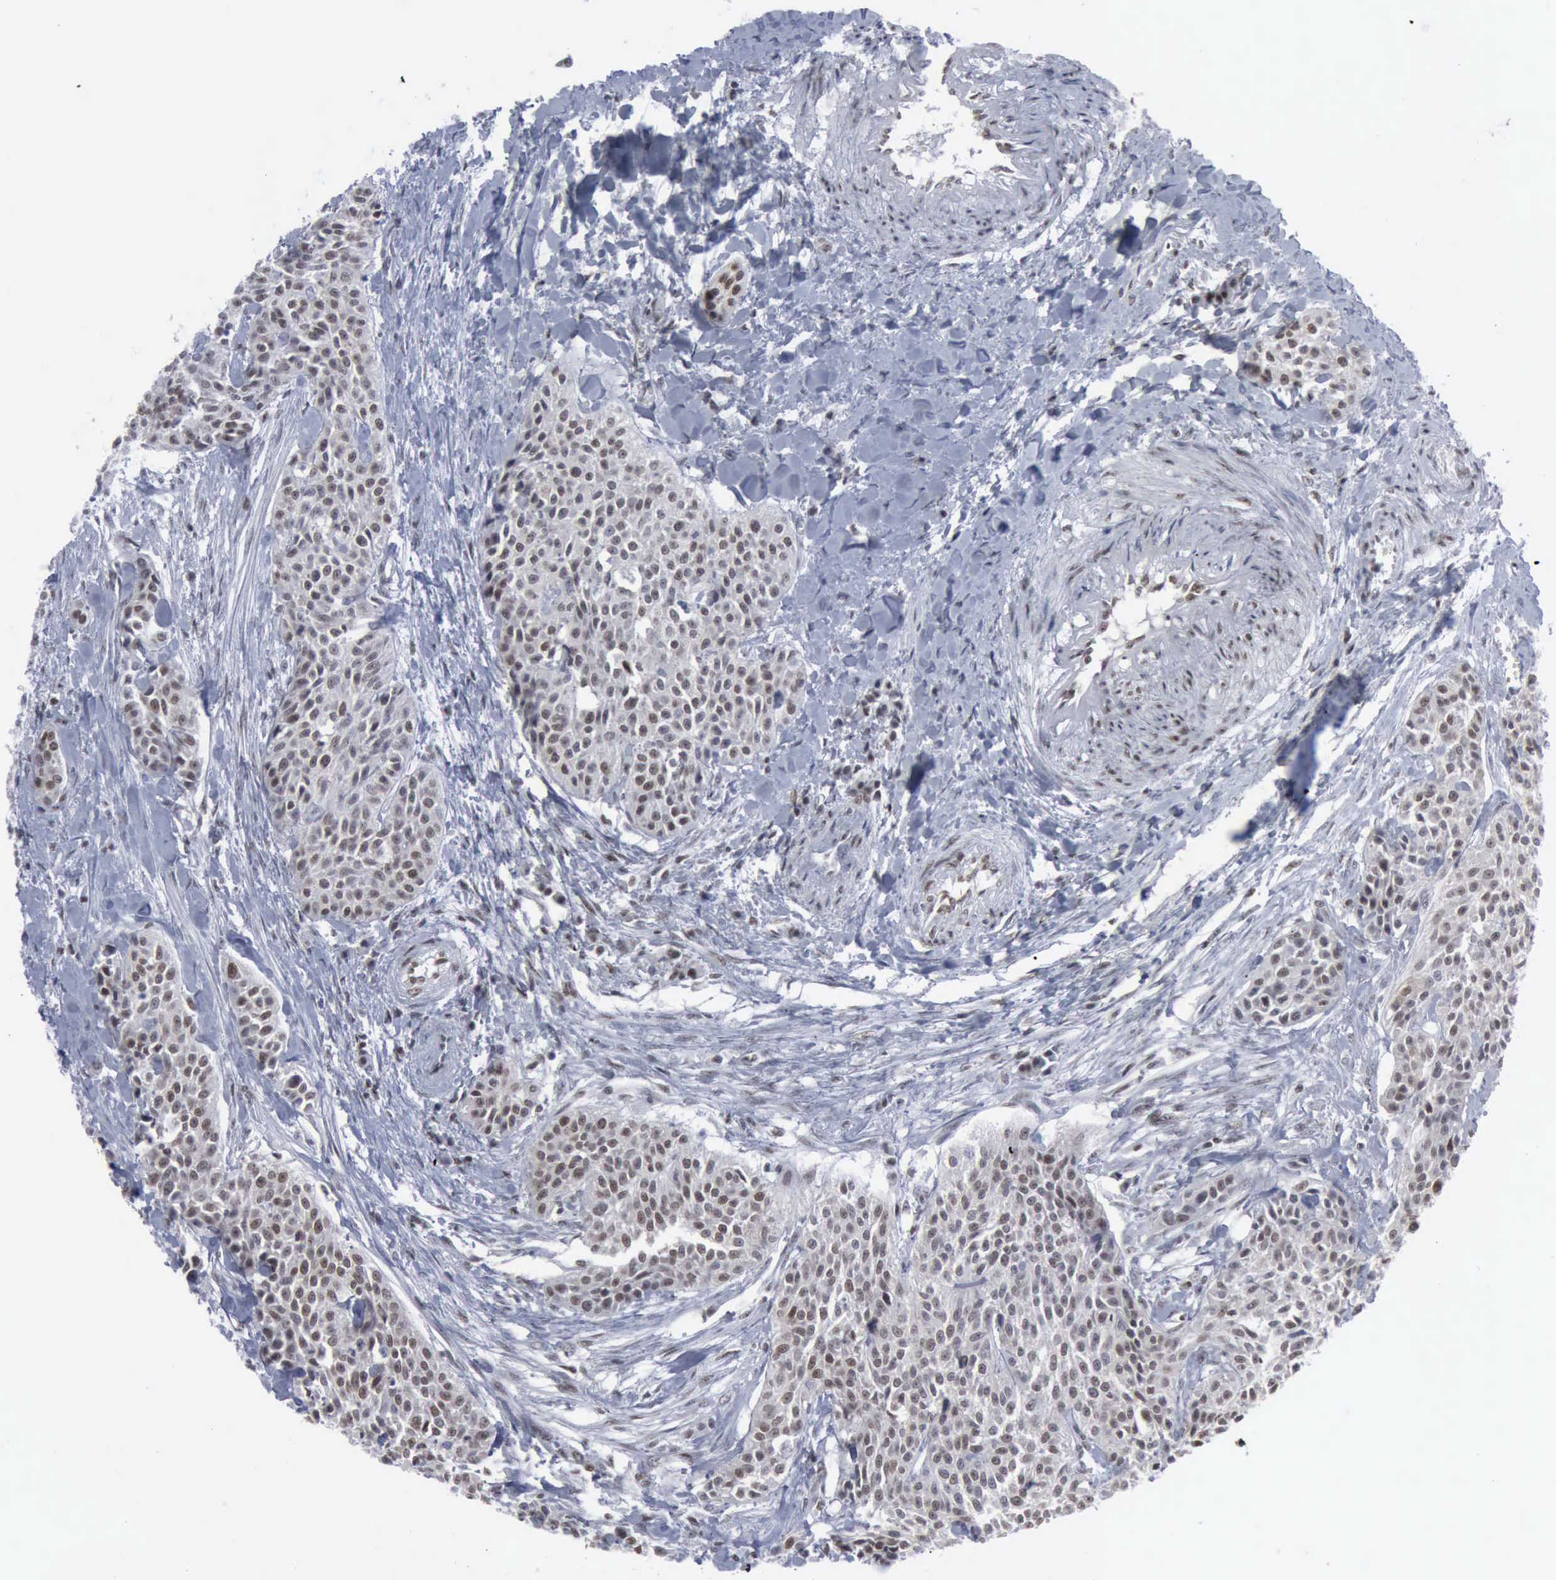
{"staining": {"intensity": "moderate", "quantity": "25%-75%", "location": "nuclear"}, "tissue": "urothelial cancer", "cell_type": "Tumor cells", "image_type": "cancer", "snomed": [{"axis": "morphology", "description": "Urothelial carcinoma, High grade"}, {"axis": "topography", "description": "Urinary bladder"}], "caption": "Brown immunohistochemical staining in urothelial carcinoma (high-grade) shows moderate nuclear expression in about 25%-75% of tumor cells. Using DAB (brown) and hematoxylin (blue) stains, captured at high magnification using brightfield microscopy.", "gene": "XPA", "patient": {"sex": "male", "age": 56}}